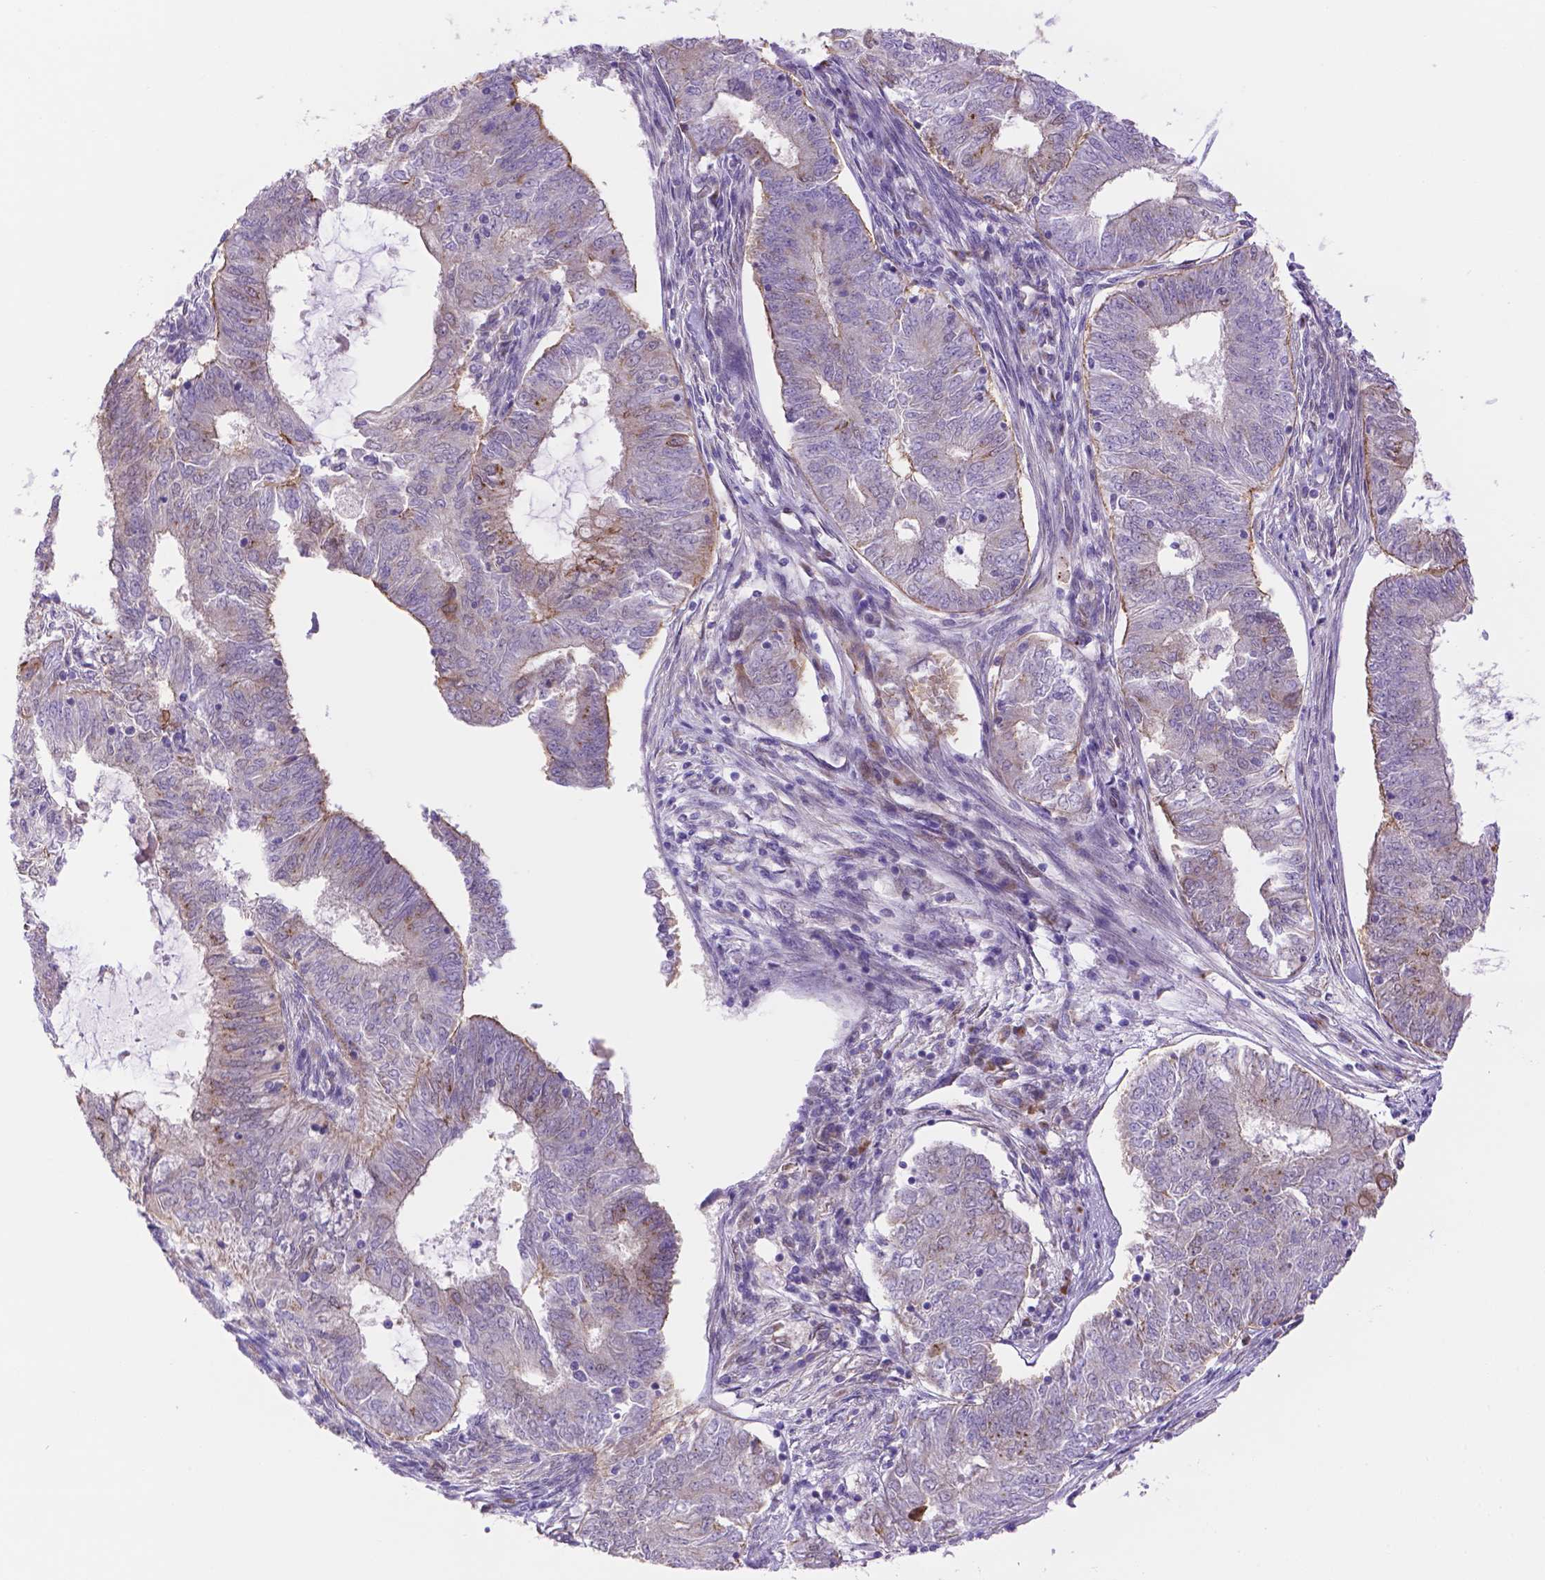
{"staining": {"intensity": "moderate", "quantity": "25%-75%", "location": "cytoplasmic/membranous"}, "tissue": "endometrial cancer", "cell_type": "Tumor cells", "image_type": "cancer", "snomed": [{"axis": "morphology", "description": "Adenocarcinoma, NOS"}, {"axis": "topography", "description": "Endometrium"}], "caption": "Immunohistochemical staining of human endometrial adenocarcinoma demonstrates medium levels of moderate cytoplasmic/membranous positivity in approximately 25%-75% of tumor cells.", "gene": "YAP1", "patient": {"sex": "female", "age": 62}}